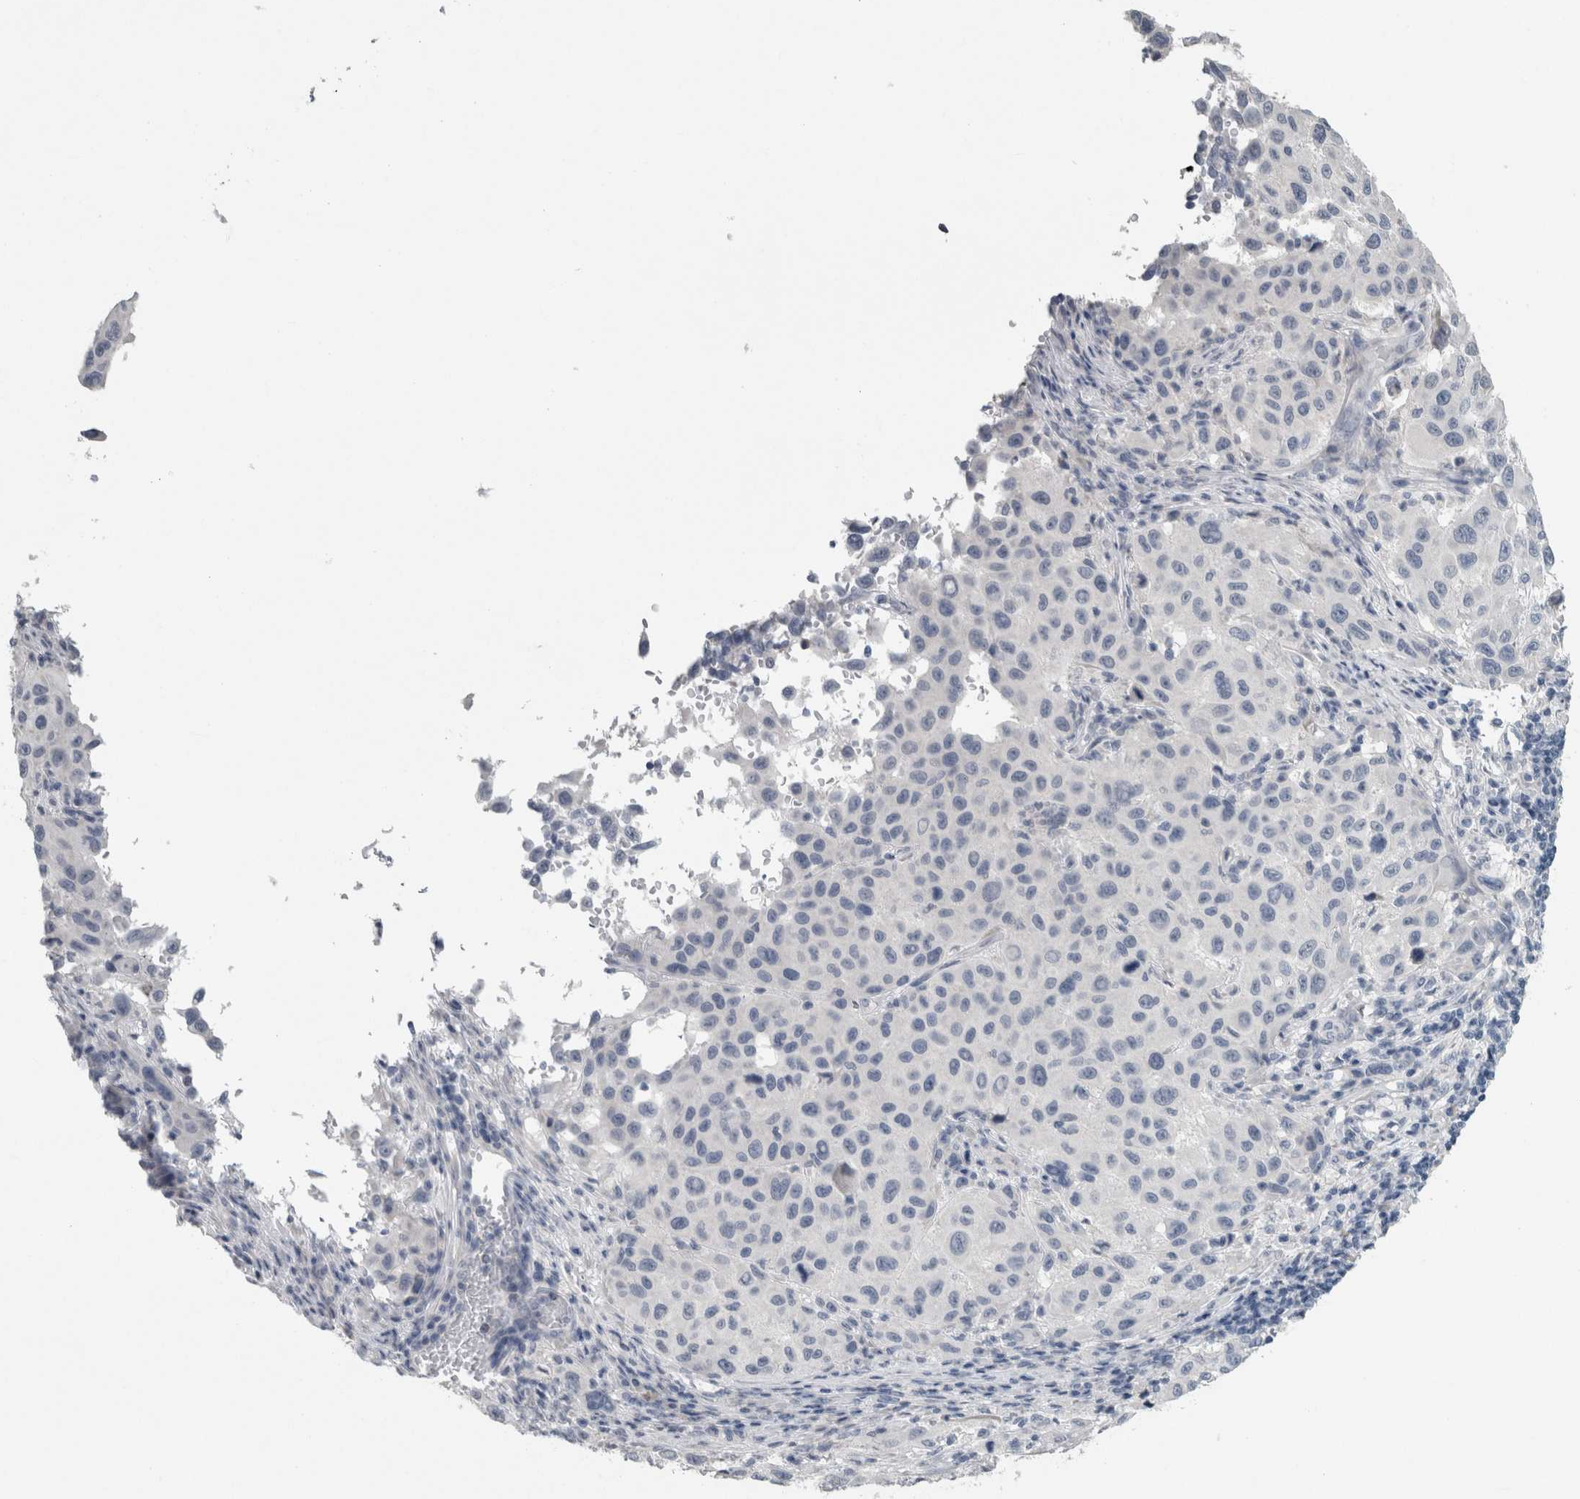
{"staining": {"intensity": "negative", "quantity": "none", "location": "none"}, "tissue": "melanoma", "cell_type": "Tumor cells", "image_type": "cancer", "snomed": [{"axis": "morphology", "description": "Malignant melanoma, Metastatic site"}, {"axis": "topography", "description": "Lymph node"}], "caption": "A histopathology image of human melanoma is negative for staining in tumor cells.", "gene": "NEFM", "patient": {"sex": "male", "age": 61}}